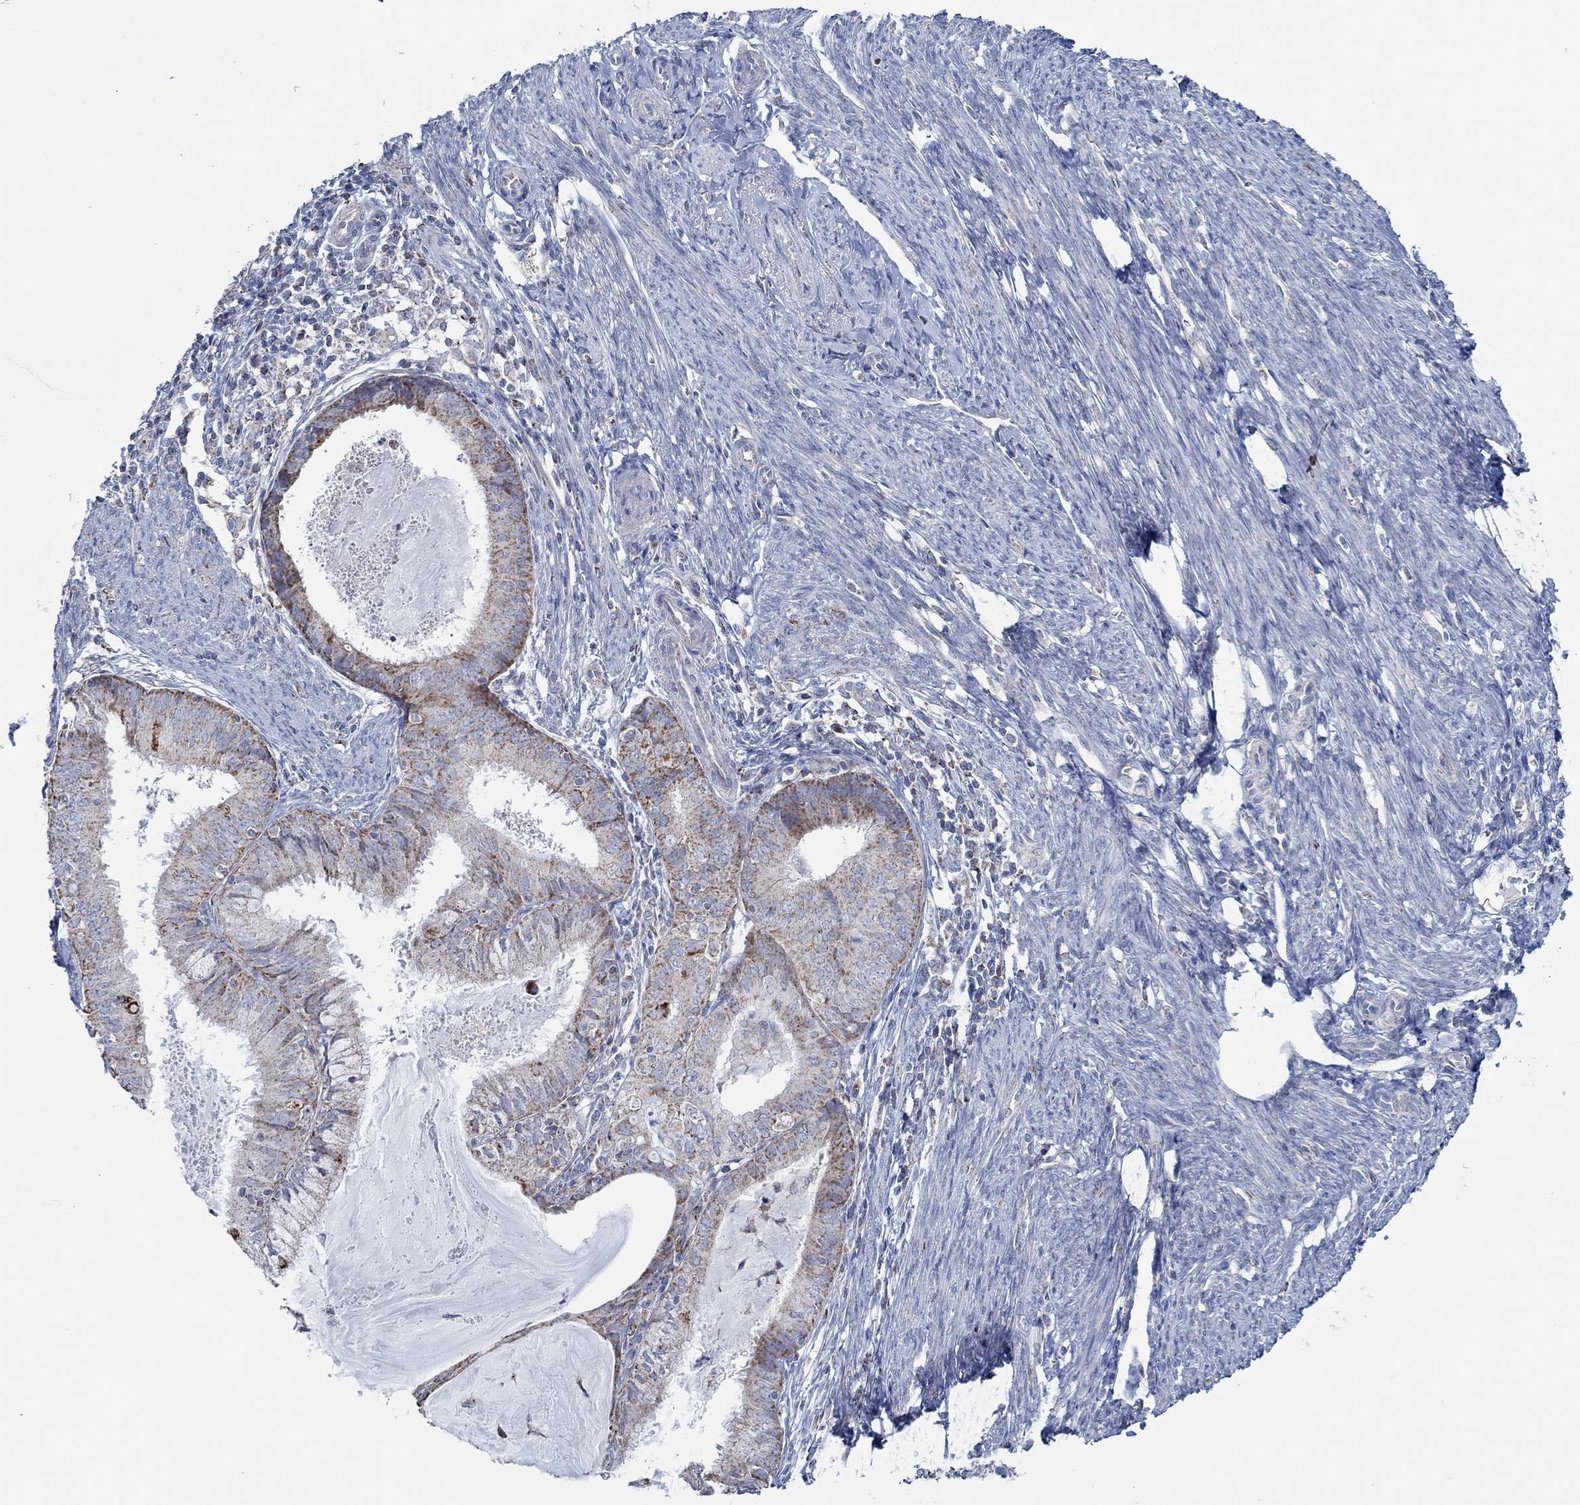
{"staining": {"intensity": "strong", "quantity": "<25%", "location": "cytoplasmic/membranous"}, "tissue": "endometrial cancer", "cell_type": "Tumor cells", "image_type": "cancer", "snomed": [{"axis": "morphology", "description": "Adenocarcinoma, NOS"}, {"axis": "topography", "description": "Endometrium"}], "caption": "Adenocarcinoma (endometrial) tissue shows strong cytoplasmic/membranous positivity in approximately <25% of tumor cells, visualized by immunohistochemistry. (brown staining indicates protein expression, while blue staining denotes nuclei).", "gene": "GLOD5", "patient": {"sex": "female", "age": 57}}